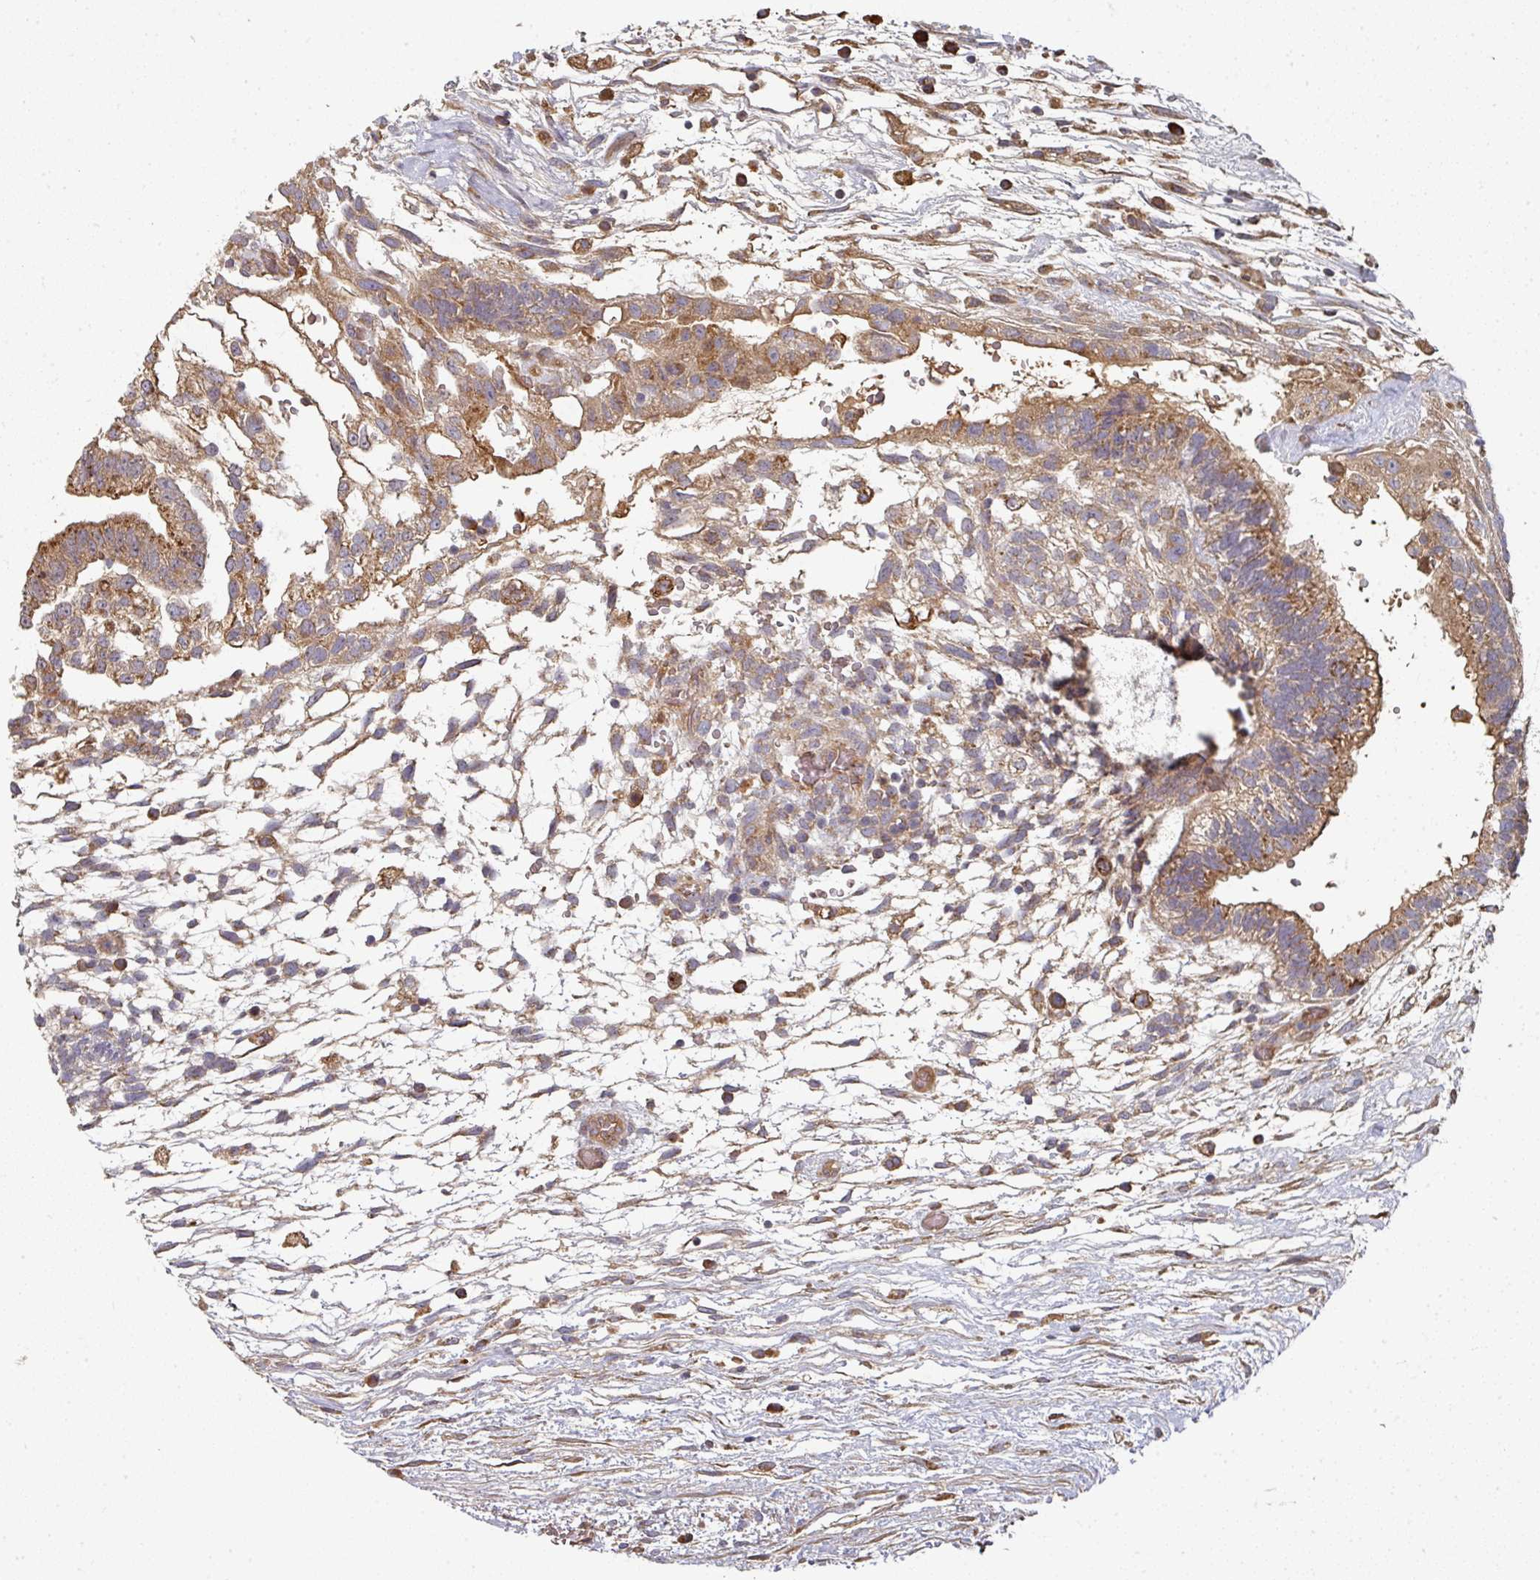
{"staining": {"intensity": "moderate", "quantity": ">75%", "location": "cytoplasmic/membranous"}, "tissue": "testis cancer", "cell_type": "Tumor cells", "image_type": "cancer", "snomed": [{"axis": "morphology", "description": "Carcinoma, Embryonal, NOS"}, {"axis": "topography", "description": "Testis"}], "caption": "Tumor cells show moderate cytoplasmic/membranous positivity in approximately >75% of cells in testis cancer.", "gene": "EDEM2", "patient": {"sex": "male", "age": 32}}